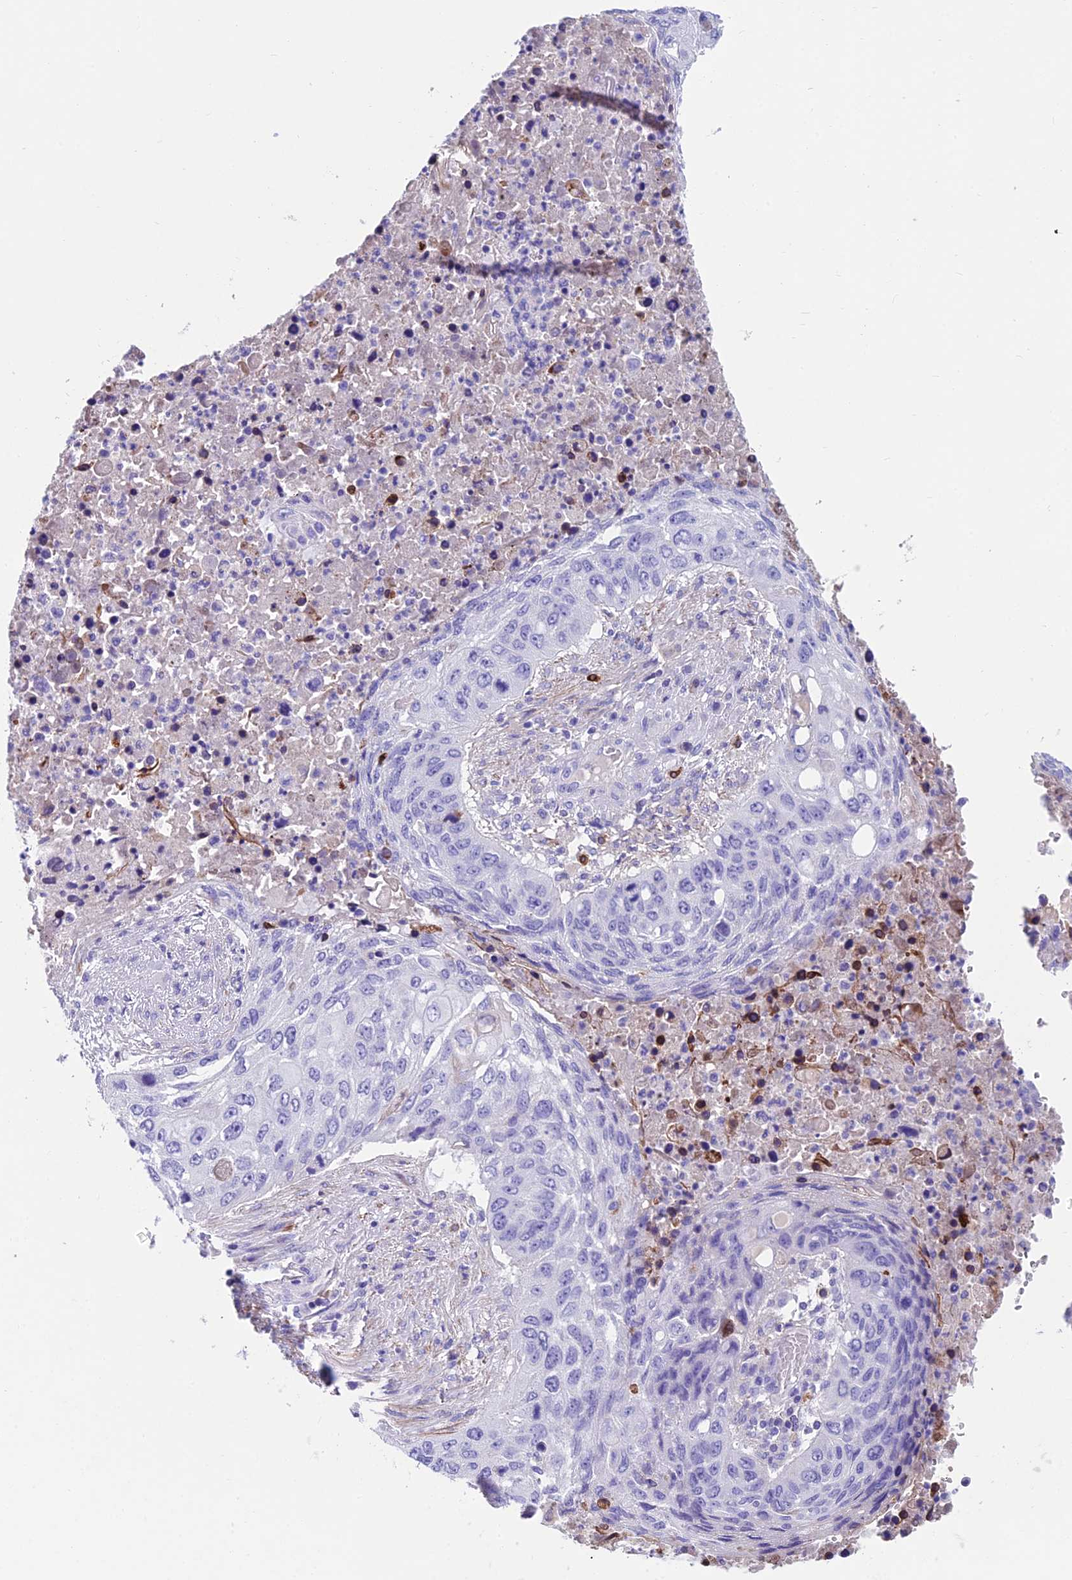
{"staining": {"intensity": "negative", "quantity": "none", "location": "none"}, "tissue": "lung cancer", "cell_type": "Tumor cells", "image_type": "cancer", "snomed": [{"axis": "morphology", "description": "Squamous cell carcinoma, NOS"}, {"axis": "topography", "description": "Lung"}], "caption": "Tumor cells show no significant expression in lung squamous cell carcinoma.", "gene": "GNG11", "patient": {"sex": "female", "age": 63}}